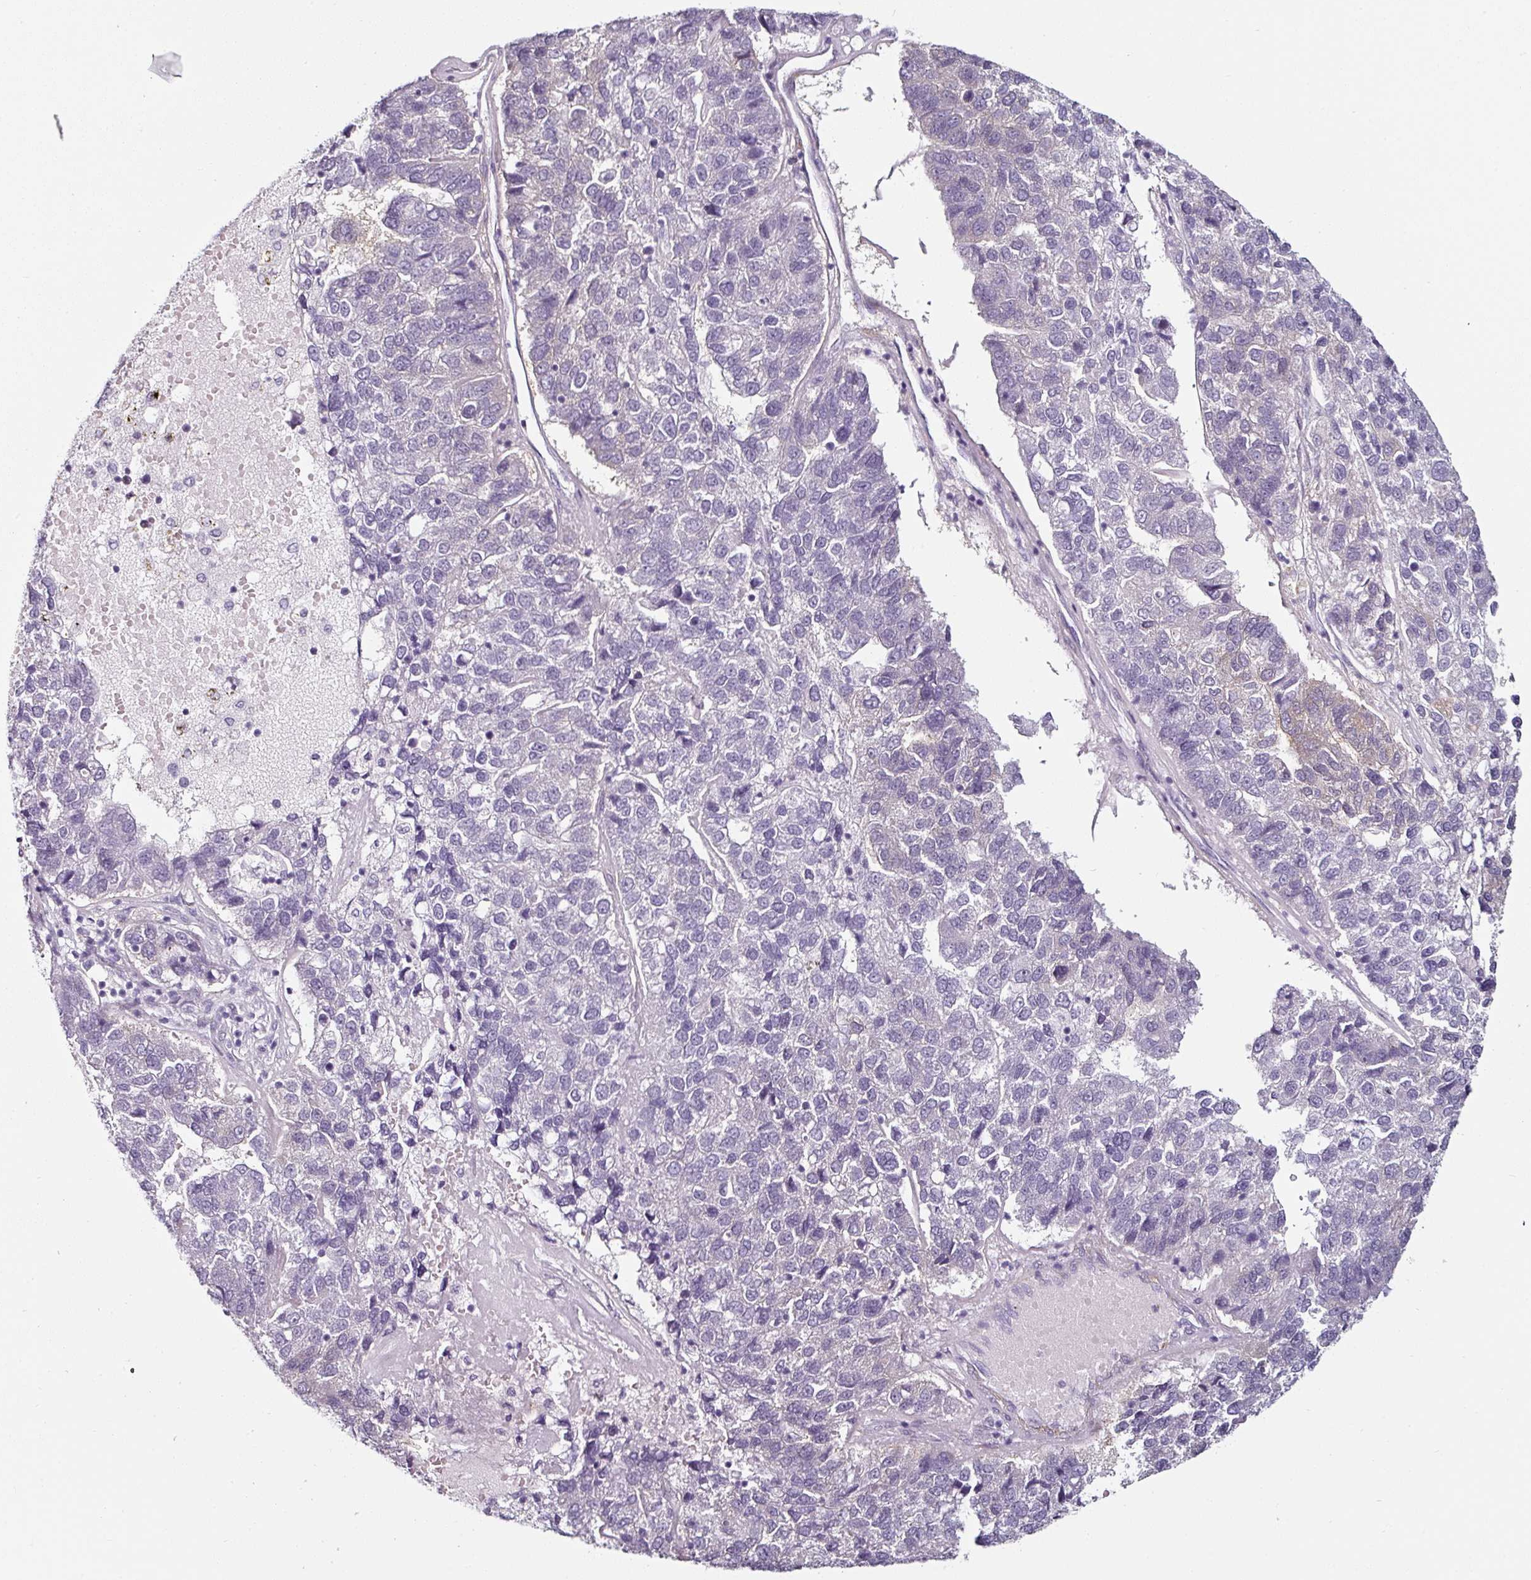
{"staining": {"intensity": "negative", "quantity": "none", "location": "none"}, "tissue": "pancreatic cancer", "cell_type": "Tumor cells", "image_type": "cancer", "snomed": [{"axis": "morphology", "description": "Adenocarcinoma, NOS"}, {"axis": "topography", "description": "Pancreas"}], "caption": "This is an IHC image of human pancreatic adenocarcinoma. There is no positivity in tumor cells.", "gene": "CAP2", "patient": {"sex": "female", "age": 61}}